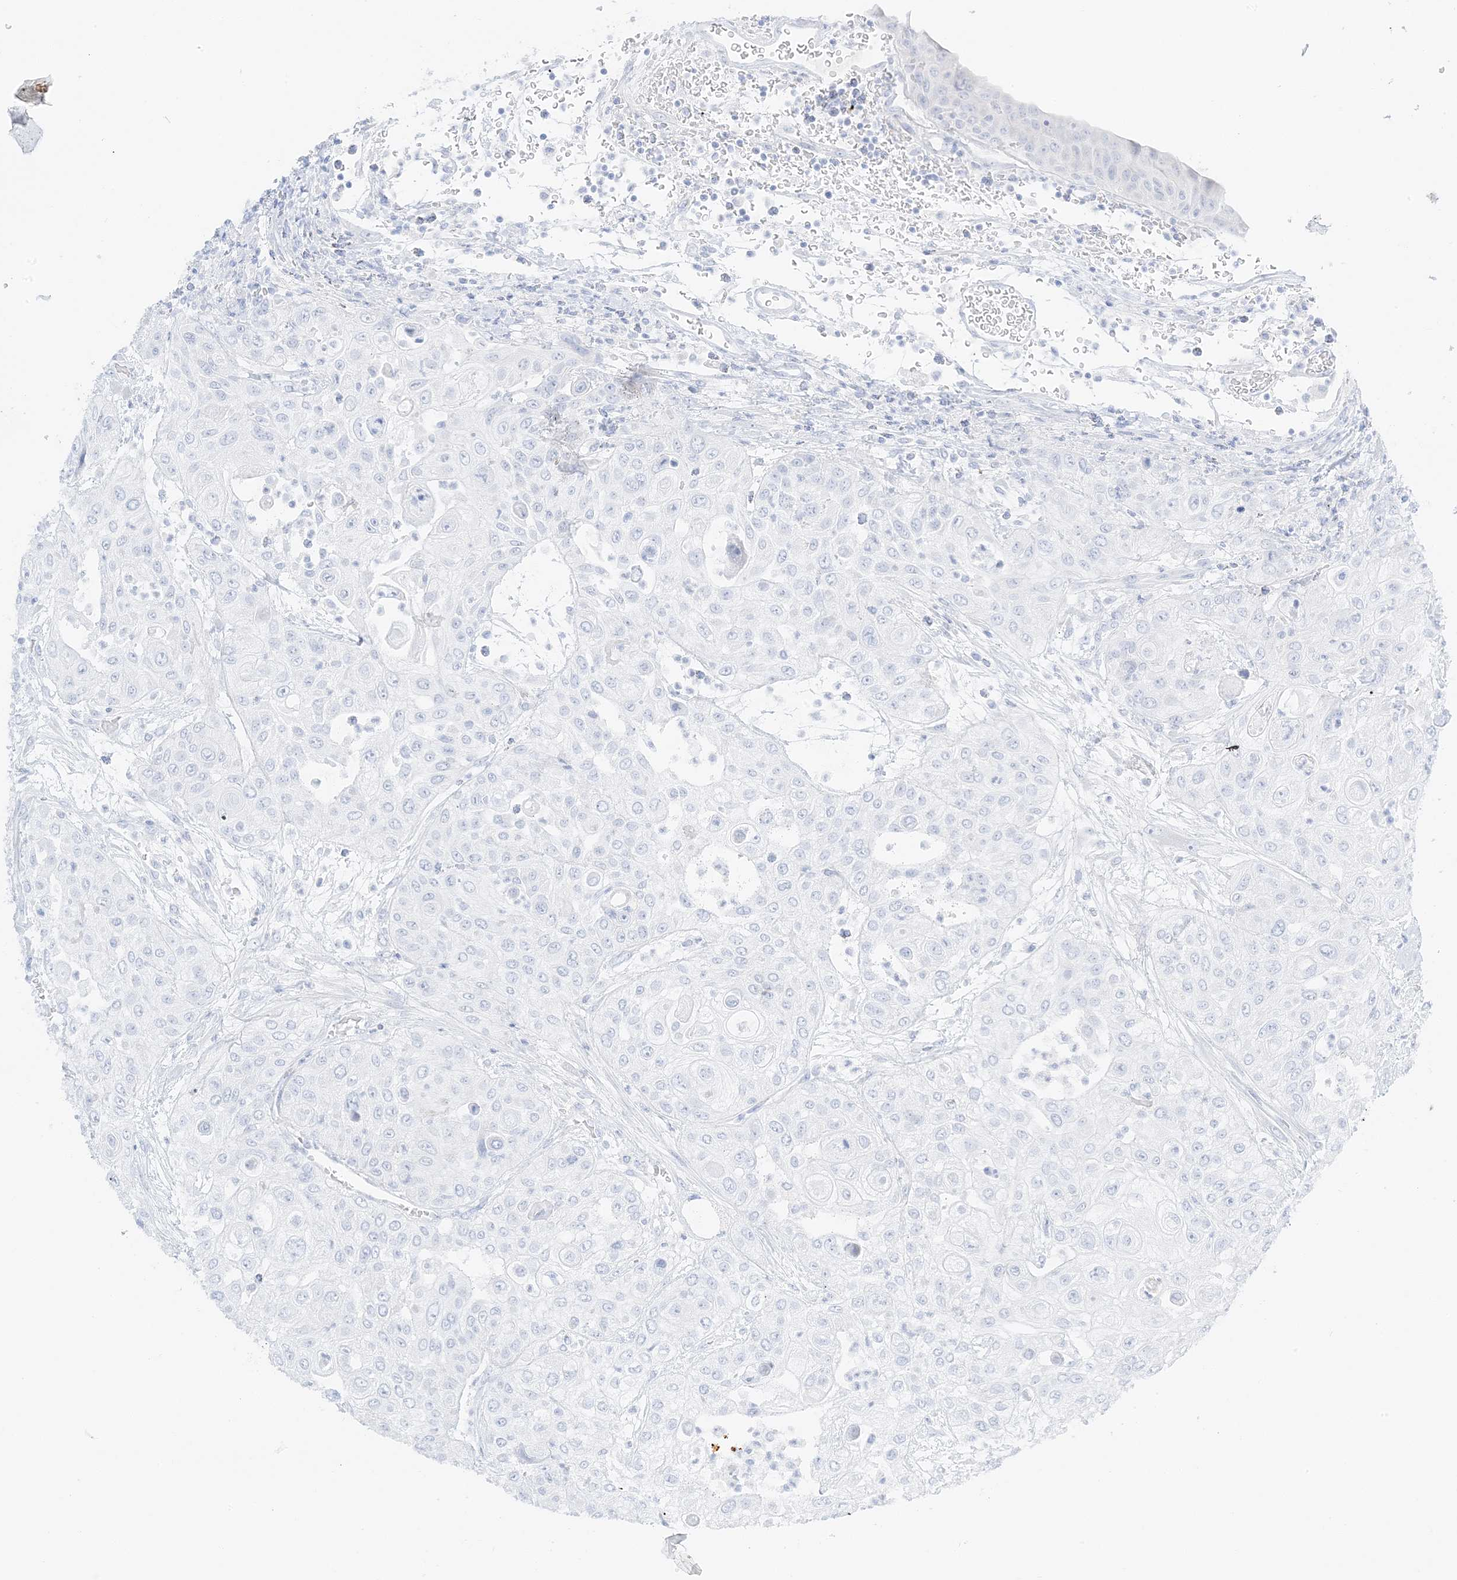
{"staining": {"intensity": "negative", "quantity": "none", "location": "none"}, "tissue": "urothelial cancer", "cell_type": "Tumor cells", "image_type": "cancer", "snomed": [{"axis": "morphology", "description": "Urothelial carcinoma, High grade"}, {"axis": "topography", "description": "Urinary bladder"}], "caption": "Human urothelial carcinoma (high-grade) stained for a protein using IHC shows no positivity in tumor cells.", "gene": "SLC22A13", "patient": {"sex": "female", "age": 79}}